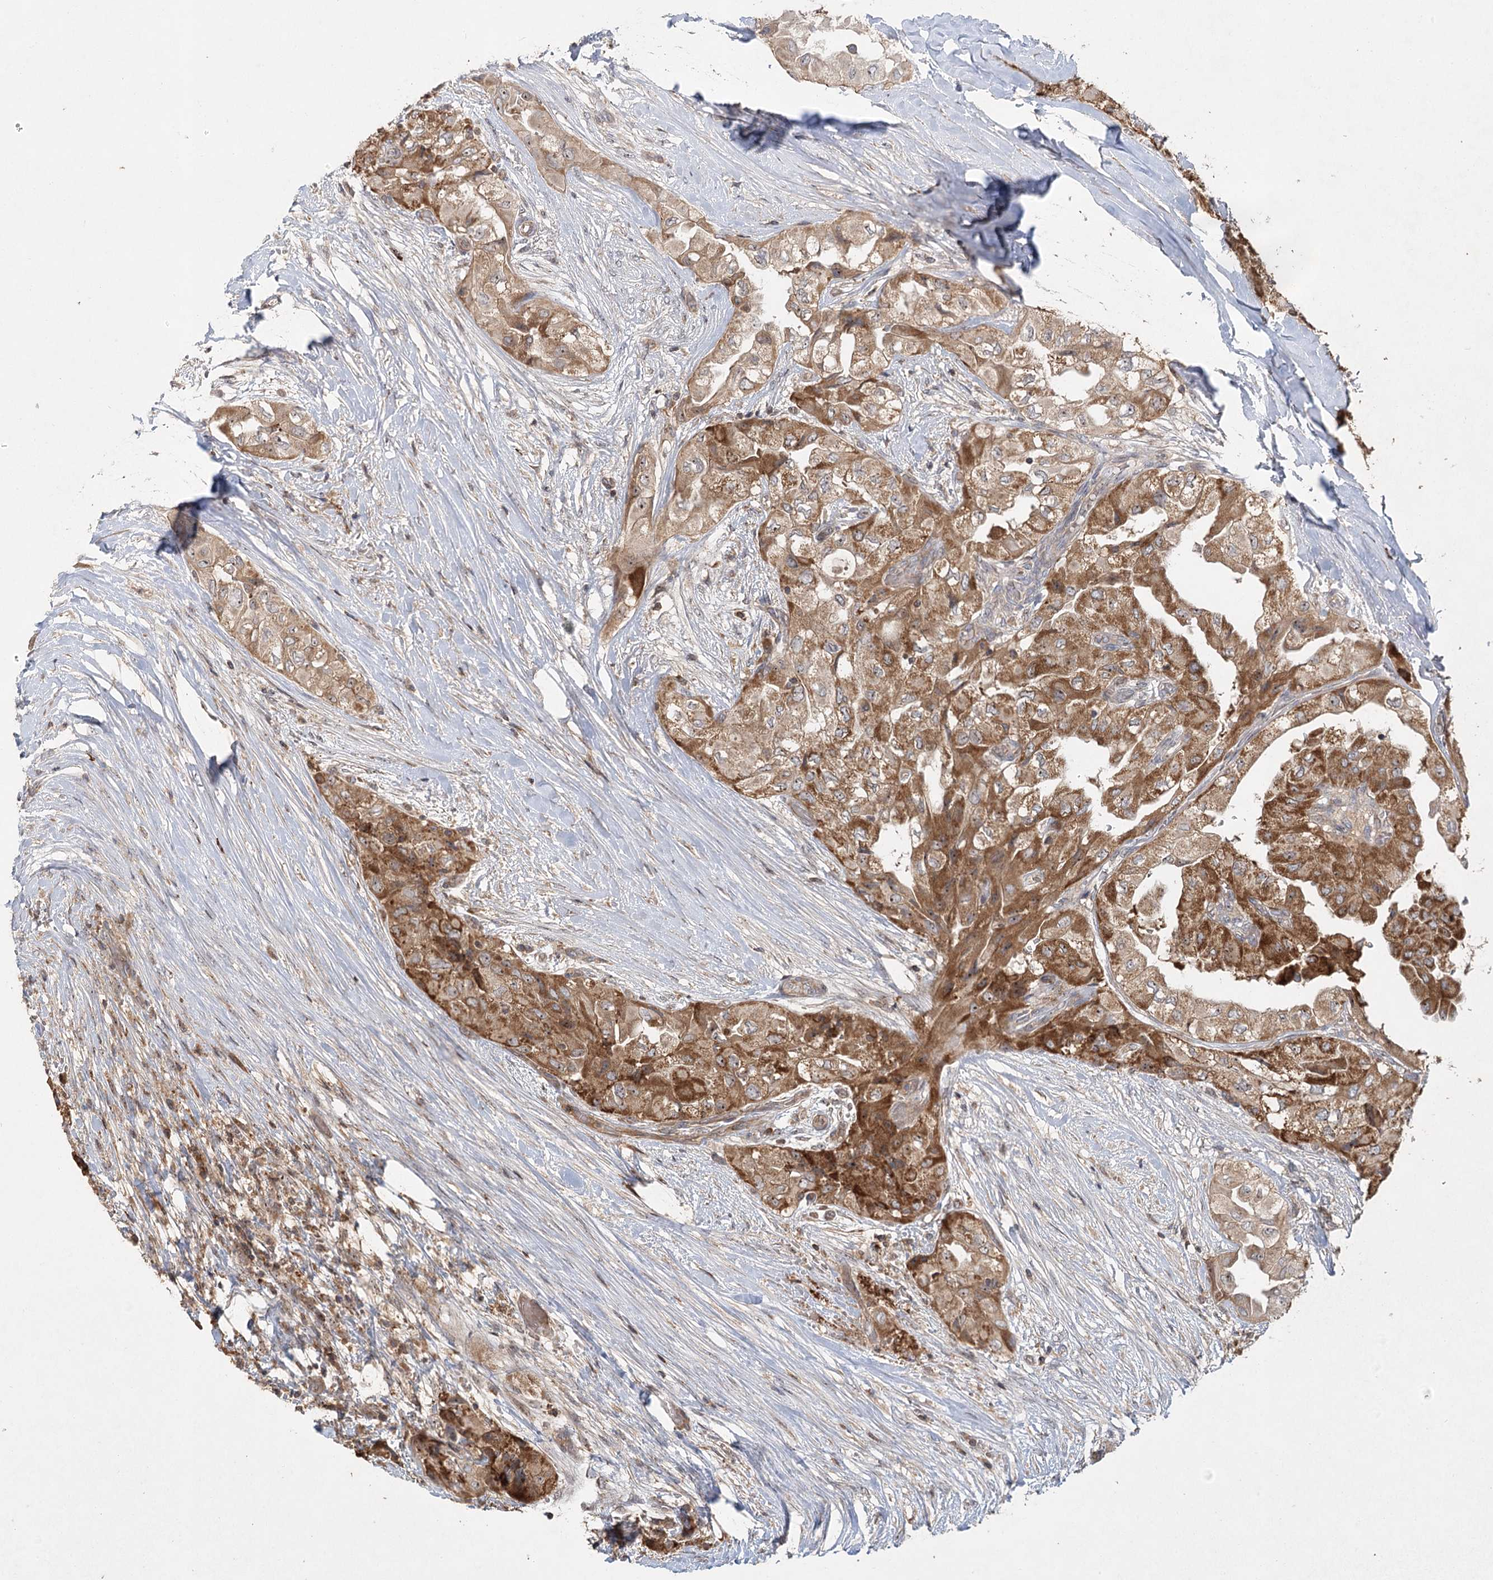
{"staining": {"intensity": "moderate", "quantity": ">75%", "location": "cytoplasmic/membranous,nuclear"}, "tissue": "thyroid cancer", "cell_type": "Tumor cells", "image_type": "cancer", "snomed": [{"axis": "morphology", "description": "Papillary adenocarcinoma, NOS"}, {"axis": "topography", "description": "Thyroid gland"}], "caption": "Immunohistochemical staining of thyroid cancer (papillary adenocarcinoma) exhibits moderate cytoplasmic/membranous and nuclear protein expression in approximately >75% of tumor cells.", "gene": "RAPGEF6", "patient": {"sex": "female", "age": 59}}